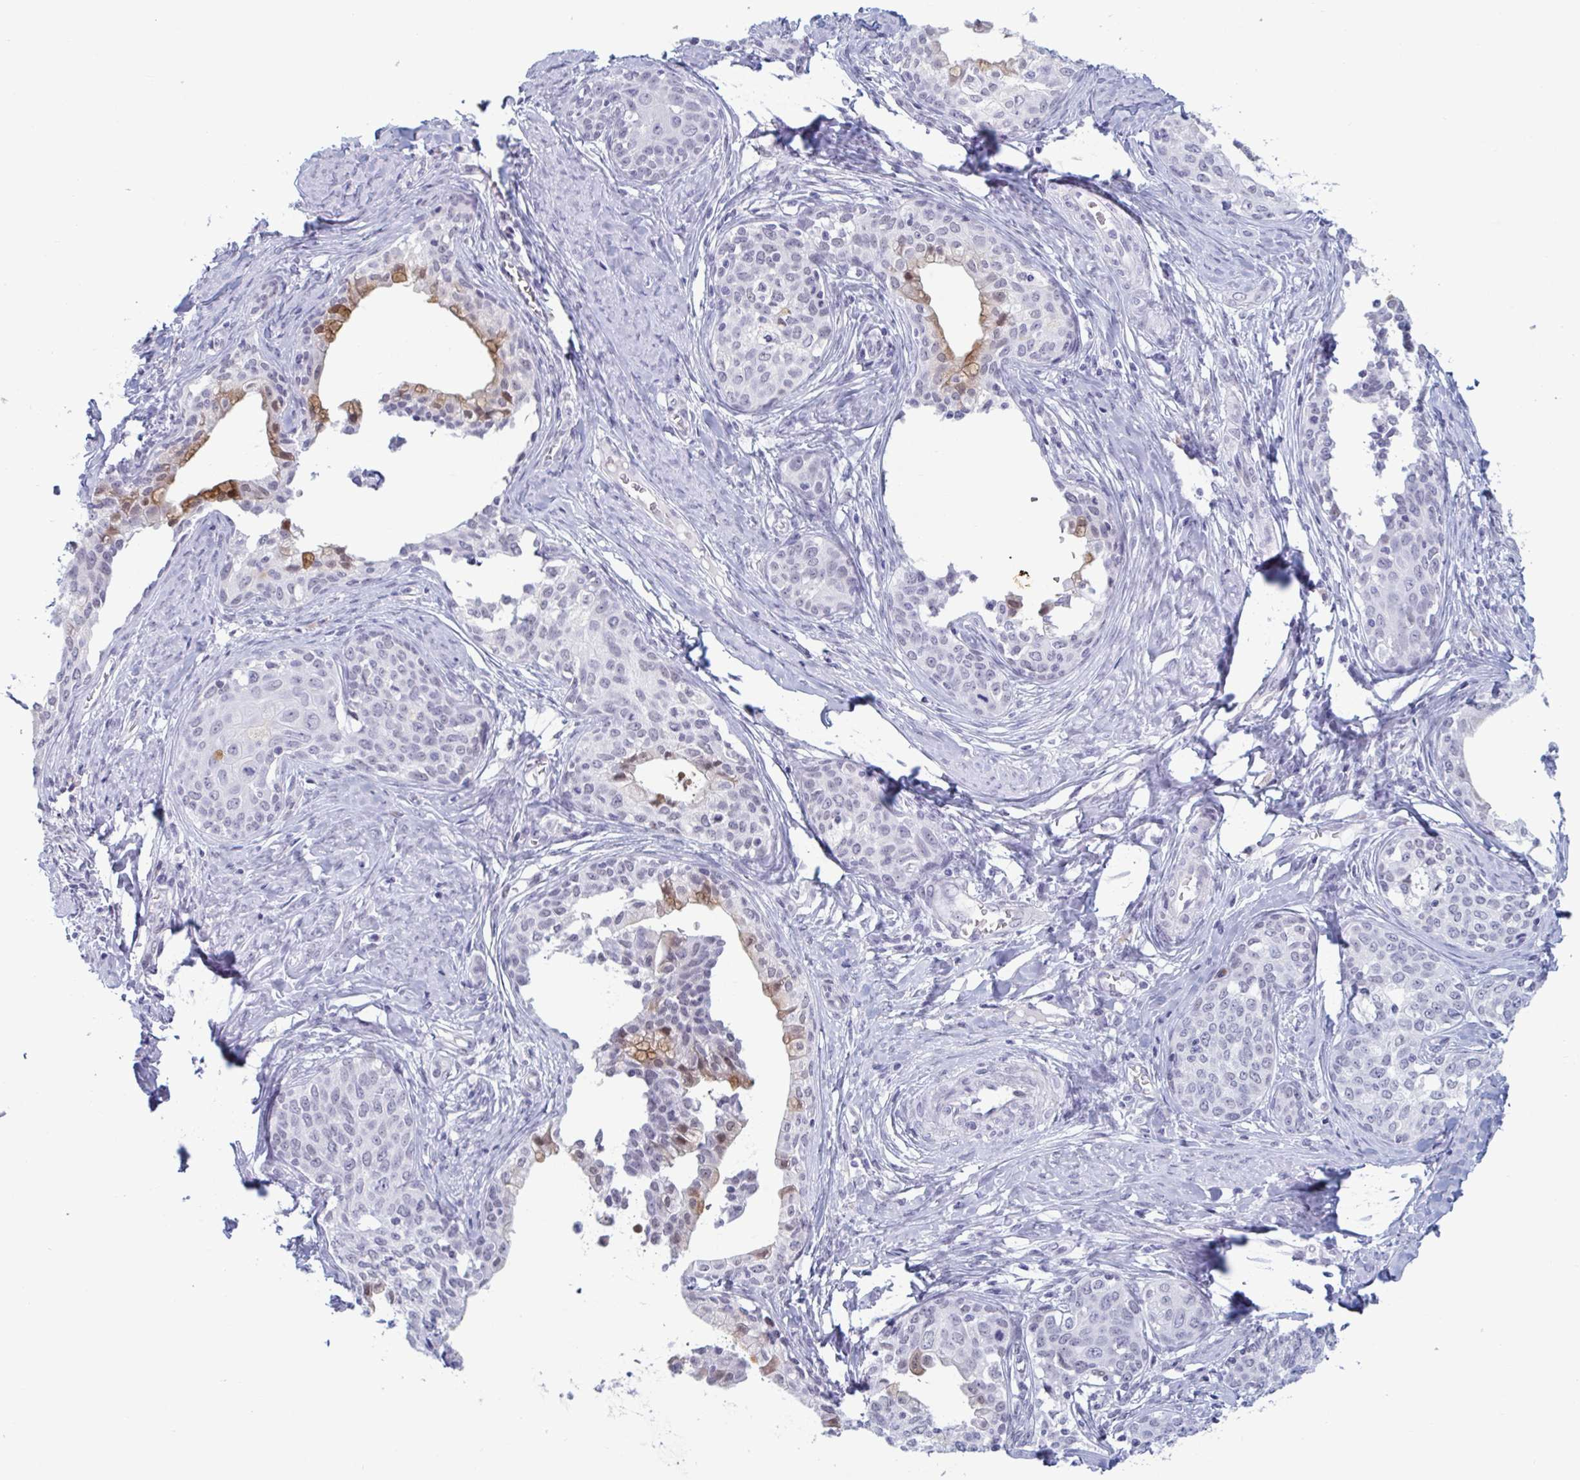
{"staining": {"intensity": "moderate", "quantity": "<25%", "location": "cytoplasmic/membranous,nuclear"}, "tissue": "cervical cancer", "cell_type": "Tumor cells", "image_type": "cancer", "snomed": [{"axis": "morphology", "description": "Squamous cell carcinoma, NOS"}, {"axis": "morphology", "description": "Adenocarcinoma, NOS"}, {"axis": "topography", "description": "Cervix"}], "caption": "A low amount of moderate cytoplasmic/membranous and nuclear staining is appreciated in approximately <25% of tumor cells in cervical cancer tissue.", "gene": "MSMB", "patient": {"sex": "female", "age": 52}}